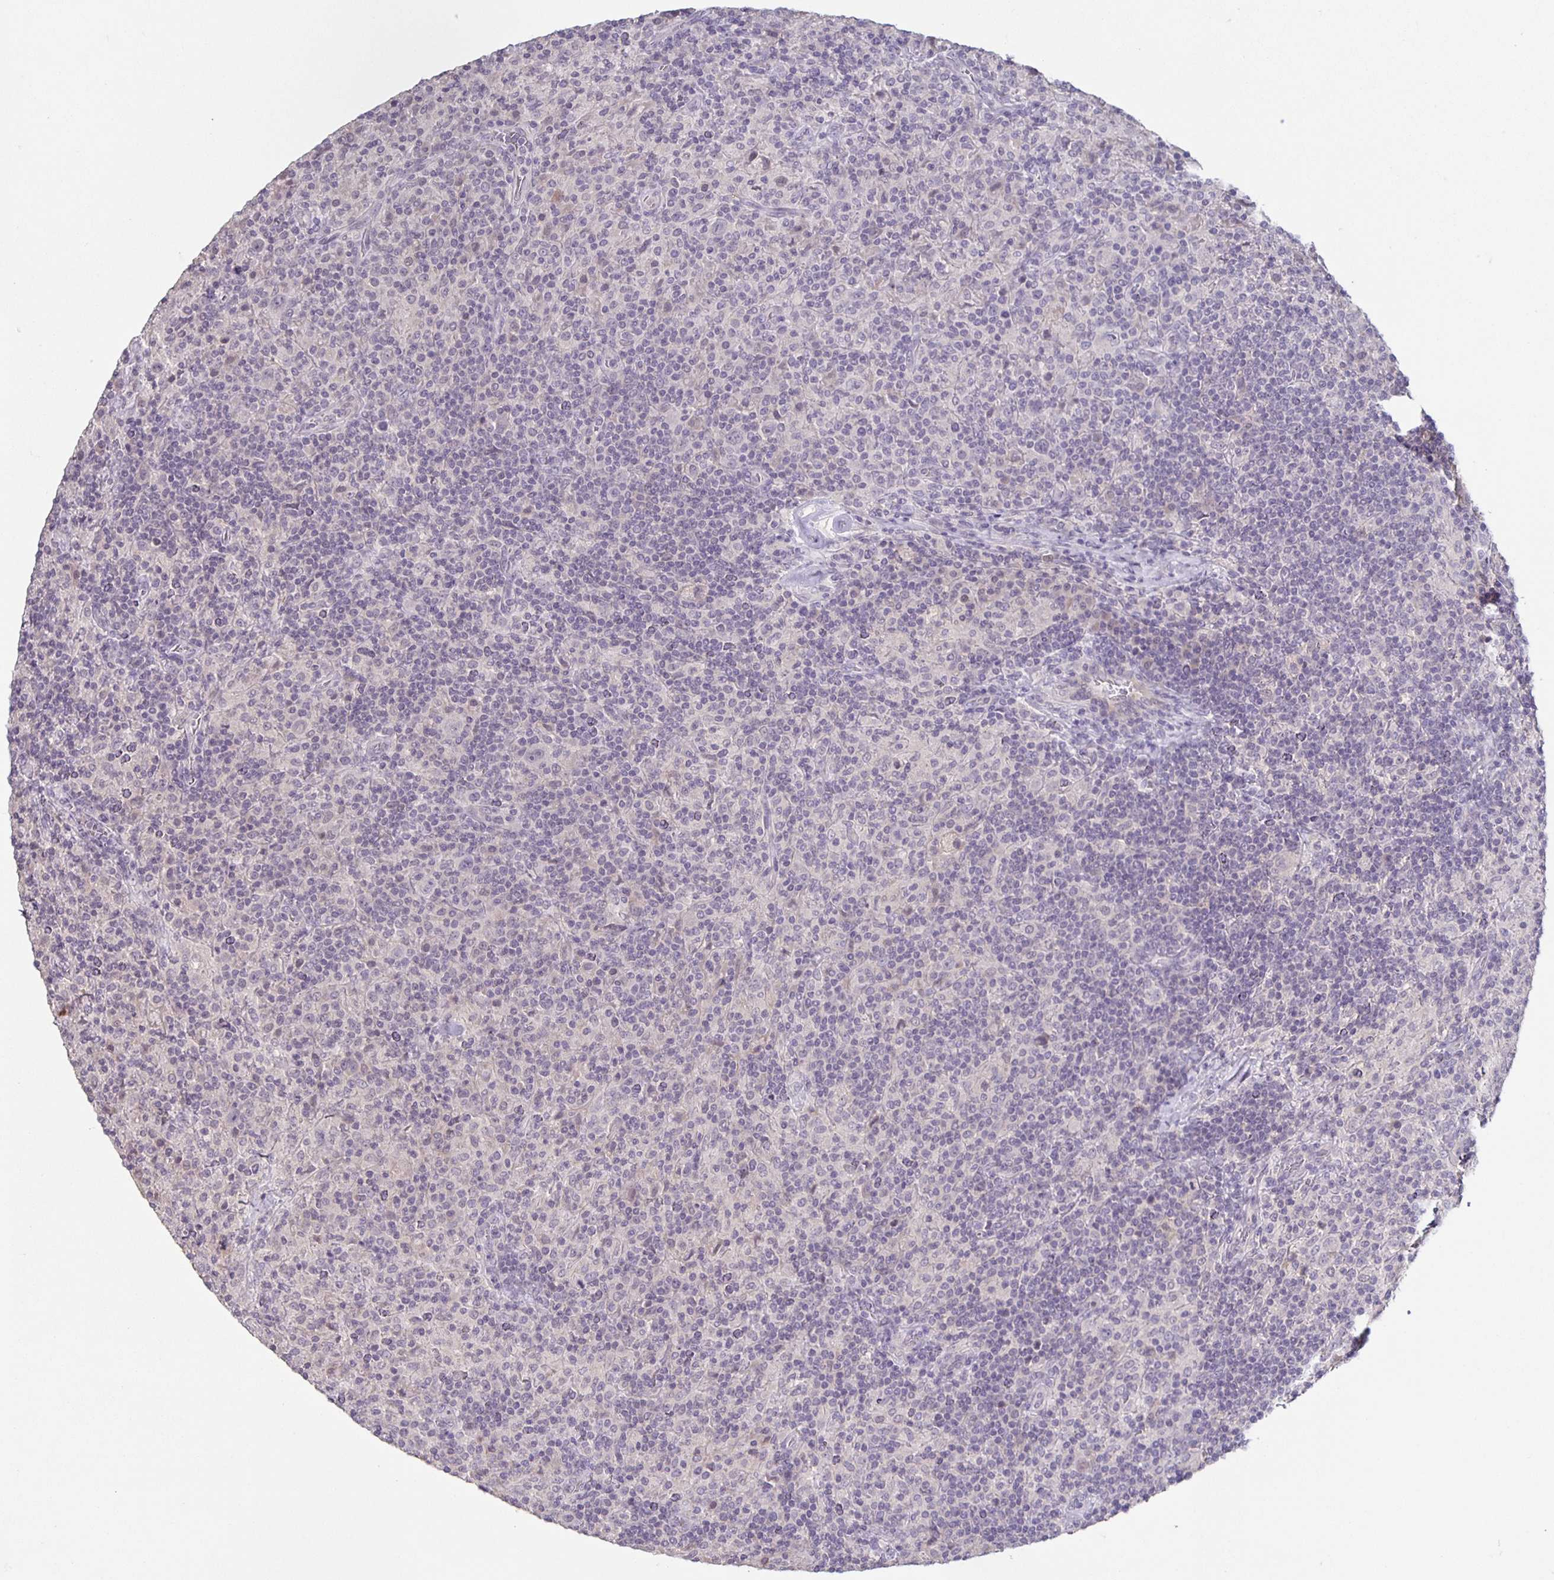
{"staining": {"intensity": "negative", "quantity": "none", "location": "none"}, "tissue": "lymphoma", "cell_type": "Tumor cells", "image_type": "cancer", "snomed": [{"axis": "morphology", "description": "Hodgkin's disease, NOS"}, {"axis": "topography", "description": "Lymph node"}], "caption": "Immunohistochemical staining of lymphoma exhibits no significant positivity in tumor cells.", "gene": "INSL5", "patient": {"sex": "male", "age": 70}}